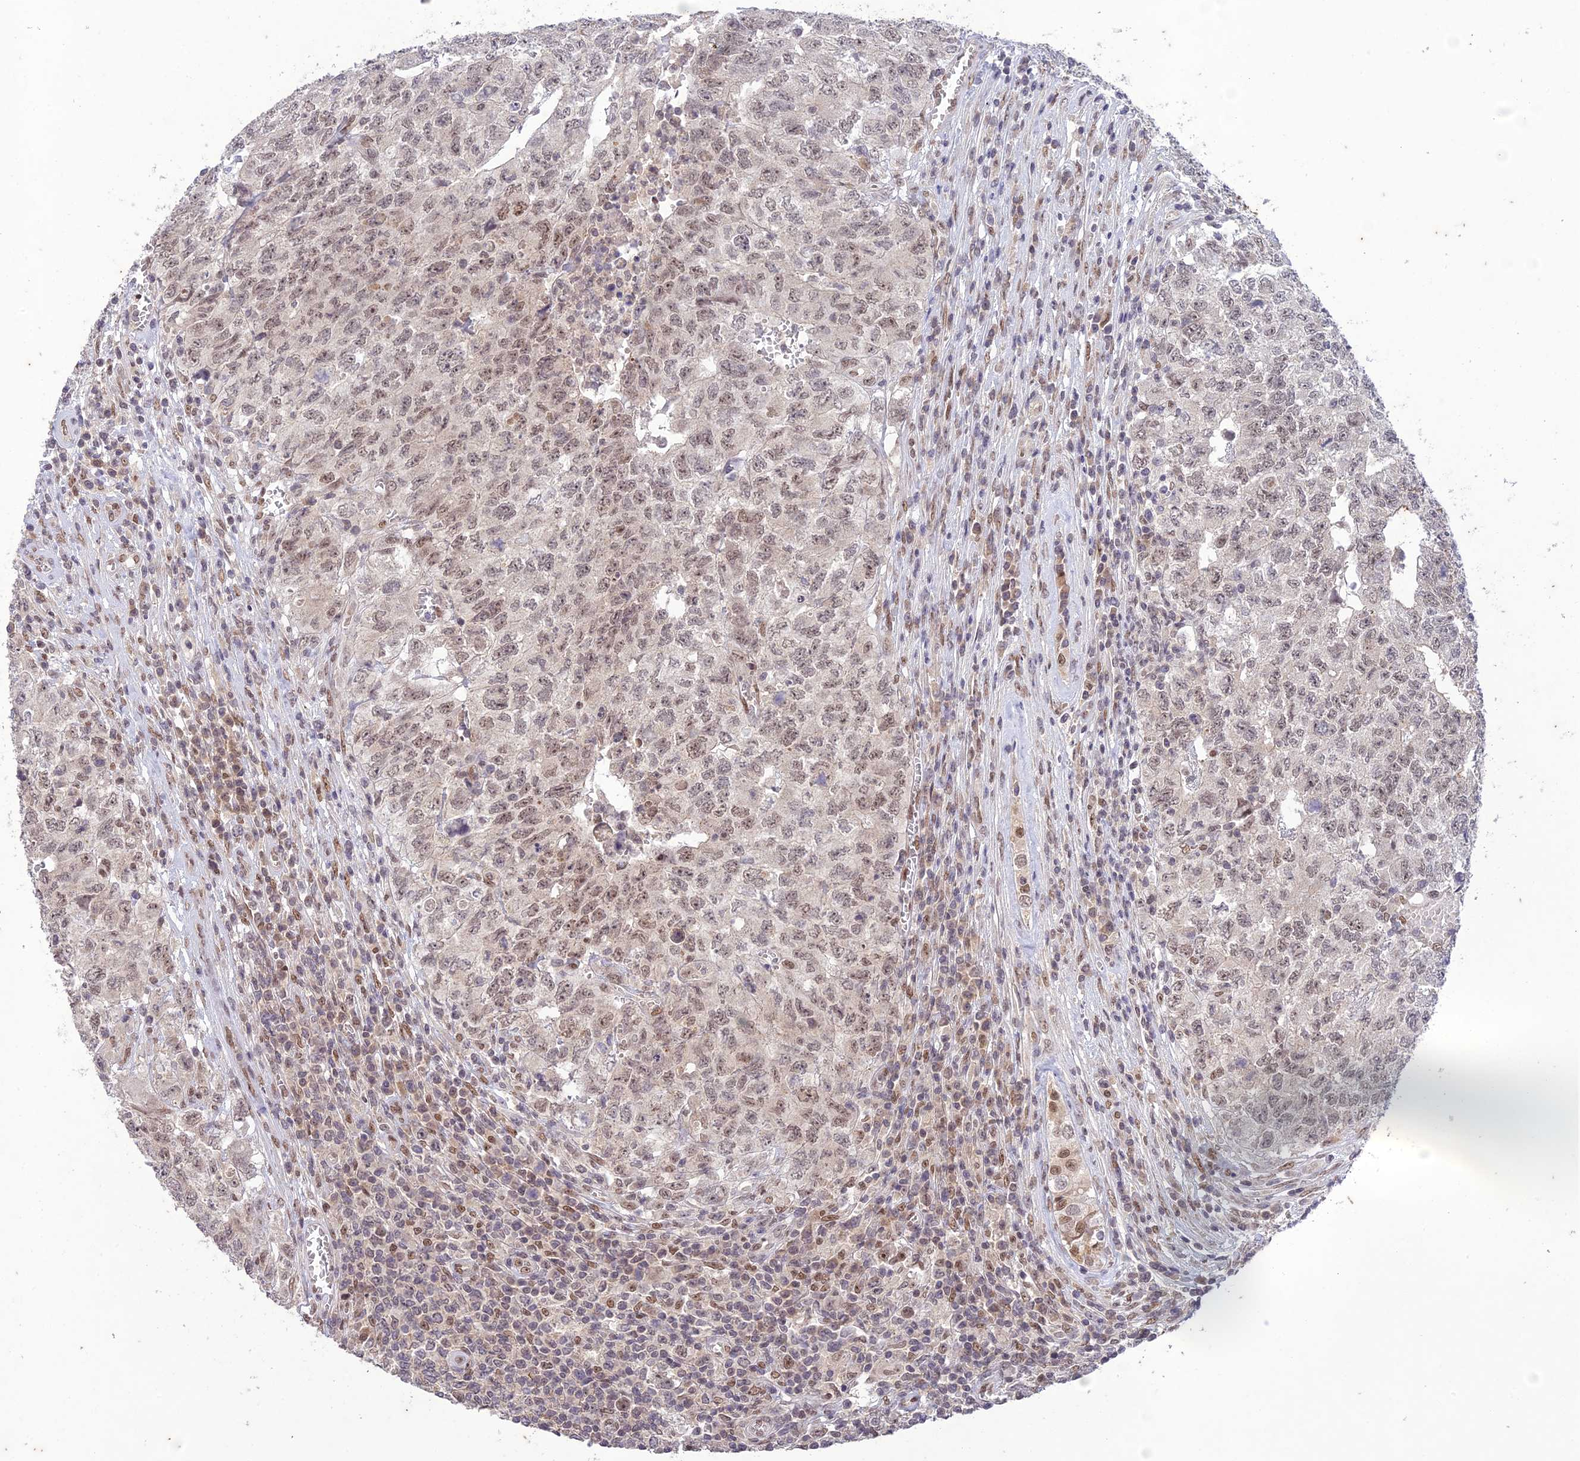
{"staining": {"intensity": "weak", "quantity": ">75%", "location": "nuclear"}, "tissue": "testis cancer", "cell_type": "Tumor cells", "image_type": "cancer", "snomed": [{"axis": "morphology", "description": "Carcinoma, Embryonal, NOS"}, {"axis": "topography", "description": "Testis"}], "caption": "Protein staining of embryonal carcinoma (testis) tissue reveals weak nuclear positivity in about >75% of tumor cells.", "gene": "POP4", "patient": {"sex": "male", "age": 34}}